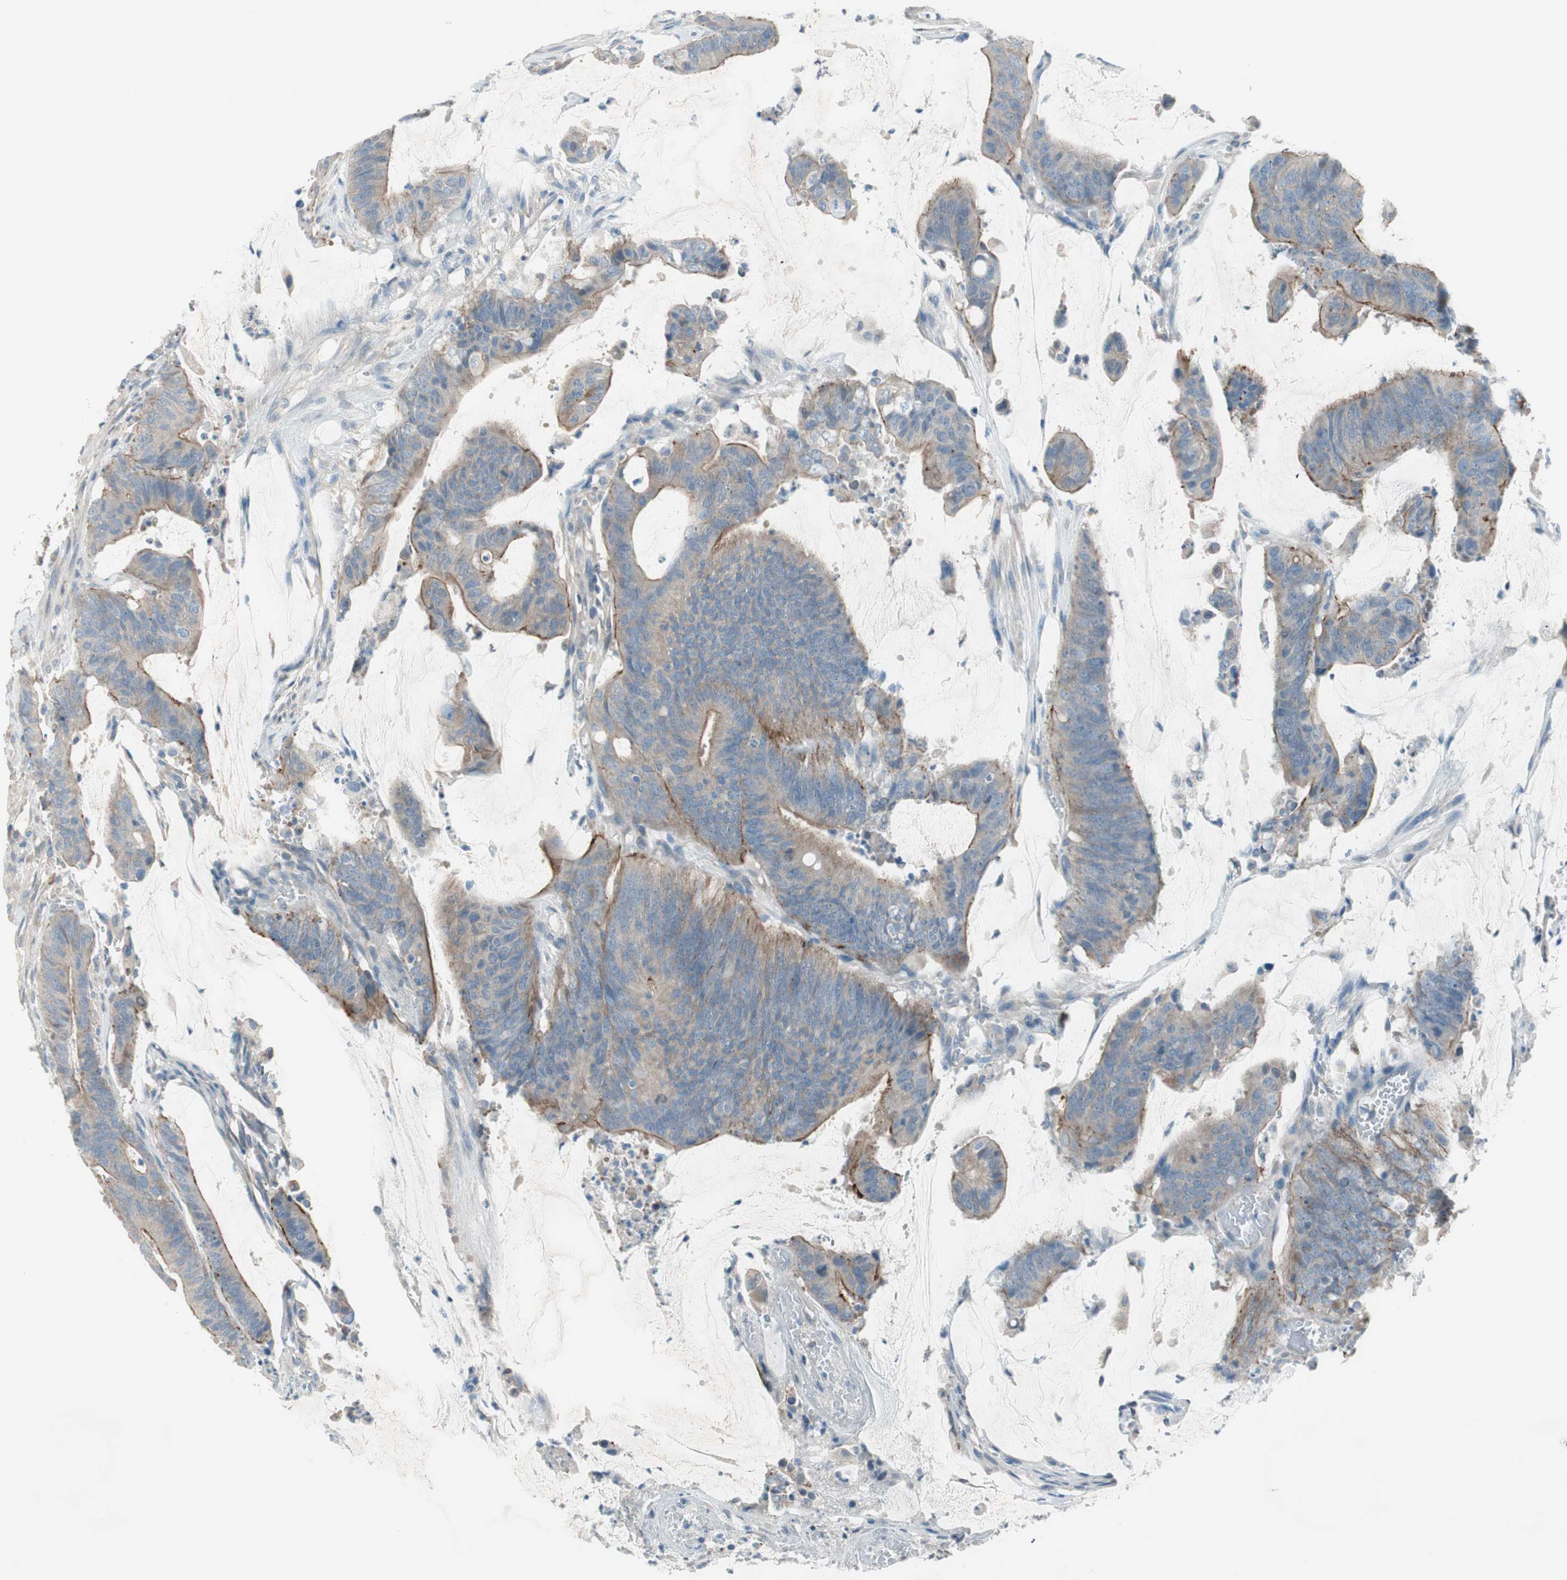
{"staining": {"intensity": "moderate", "quantity": ">75%", "location": "cytoplasmic/membranous"}, "tissue": "colorectal cancer", "cell_type": "Tumor cells", "image_type": "cancer", "snomed": [{"axis": "morphology", "description": "Adenocarcinoma, NOS"}, {"axis": "topography", "description": "Rectum"}], "caption": "Approximately >75% of tumor cells in colorectal adenocarcinoma reveal moderate cytoplasmic/membranous protein positivity as visualized by brown immunohistochemical staining.", "gene": "PRRG4", "patient": {"sex": "female", "age": 66}}